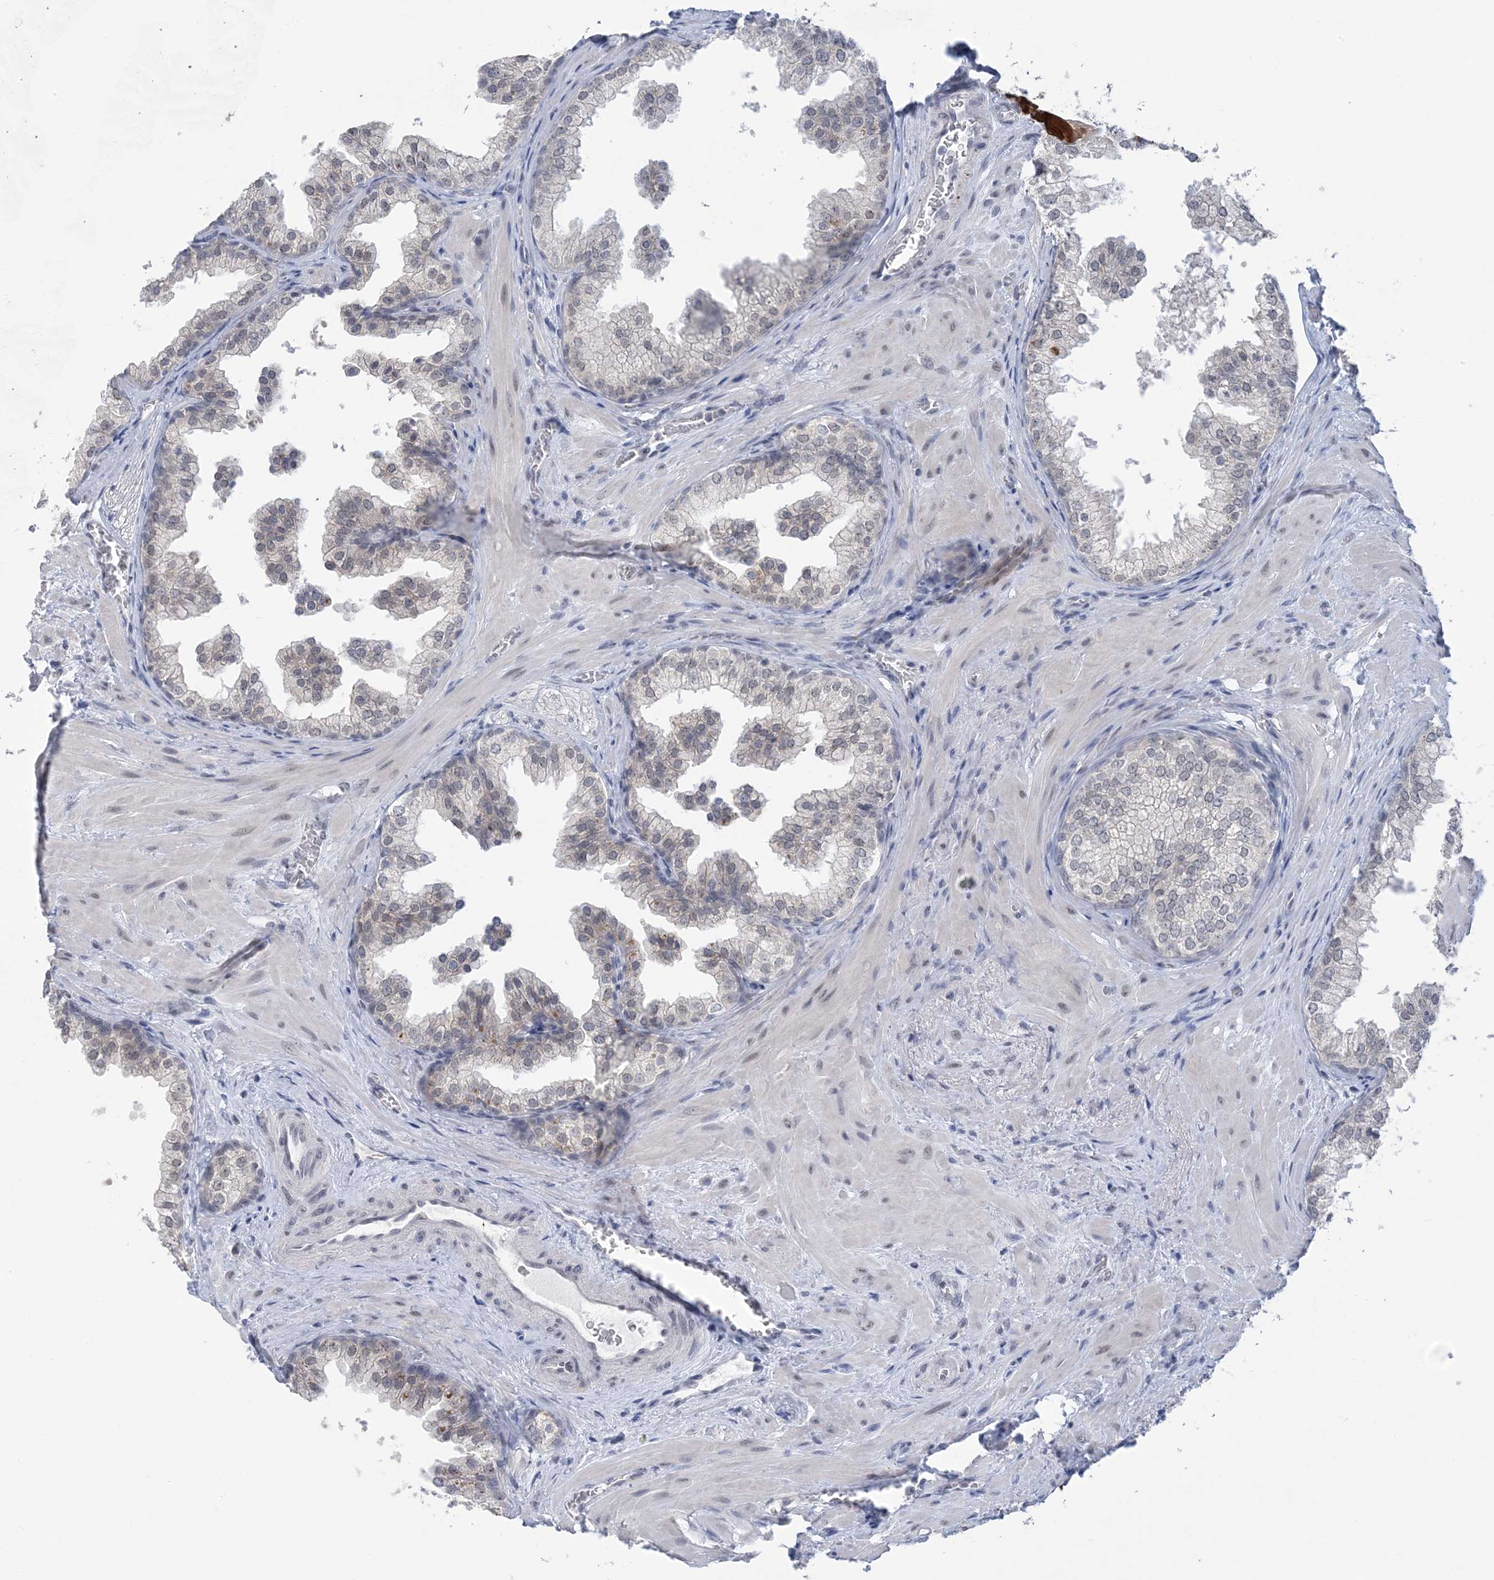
{"staining": {"intensity": "negative", "quantity": "none", "location": "none"}, "tissue": "prostate", "cell_type": "Glandular cells", "image_type": "normal", "snomed": [{"axis": "morphology", "description": "Normal tissue, NOS"}, {"axis": "topography", "description": "Prostate"}], "caption": "Human prostate stained for a protein using IHC reveals no expression in glandular cells.", "gene": "ZBTB7A", "patient": {"sex": "male", "age": 48}}